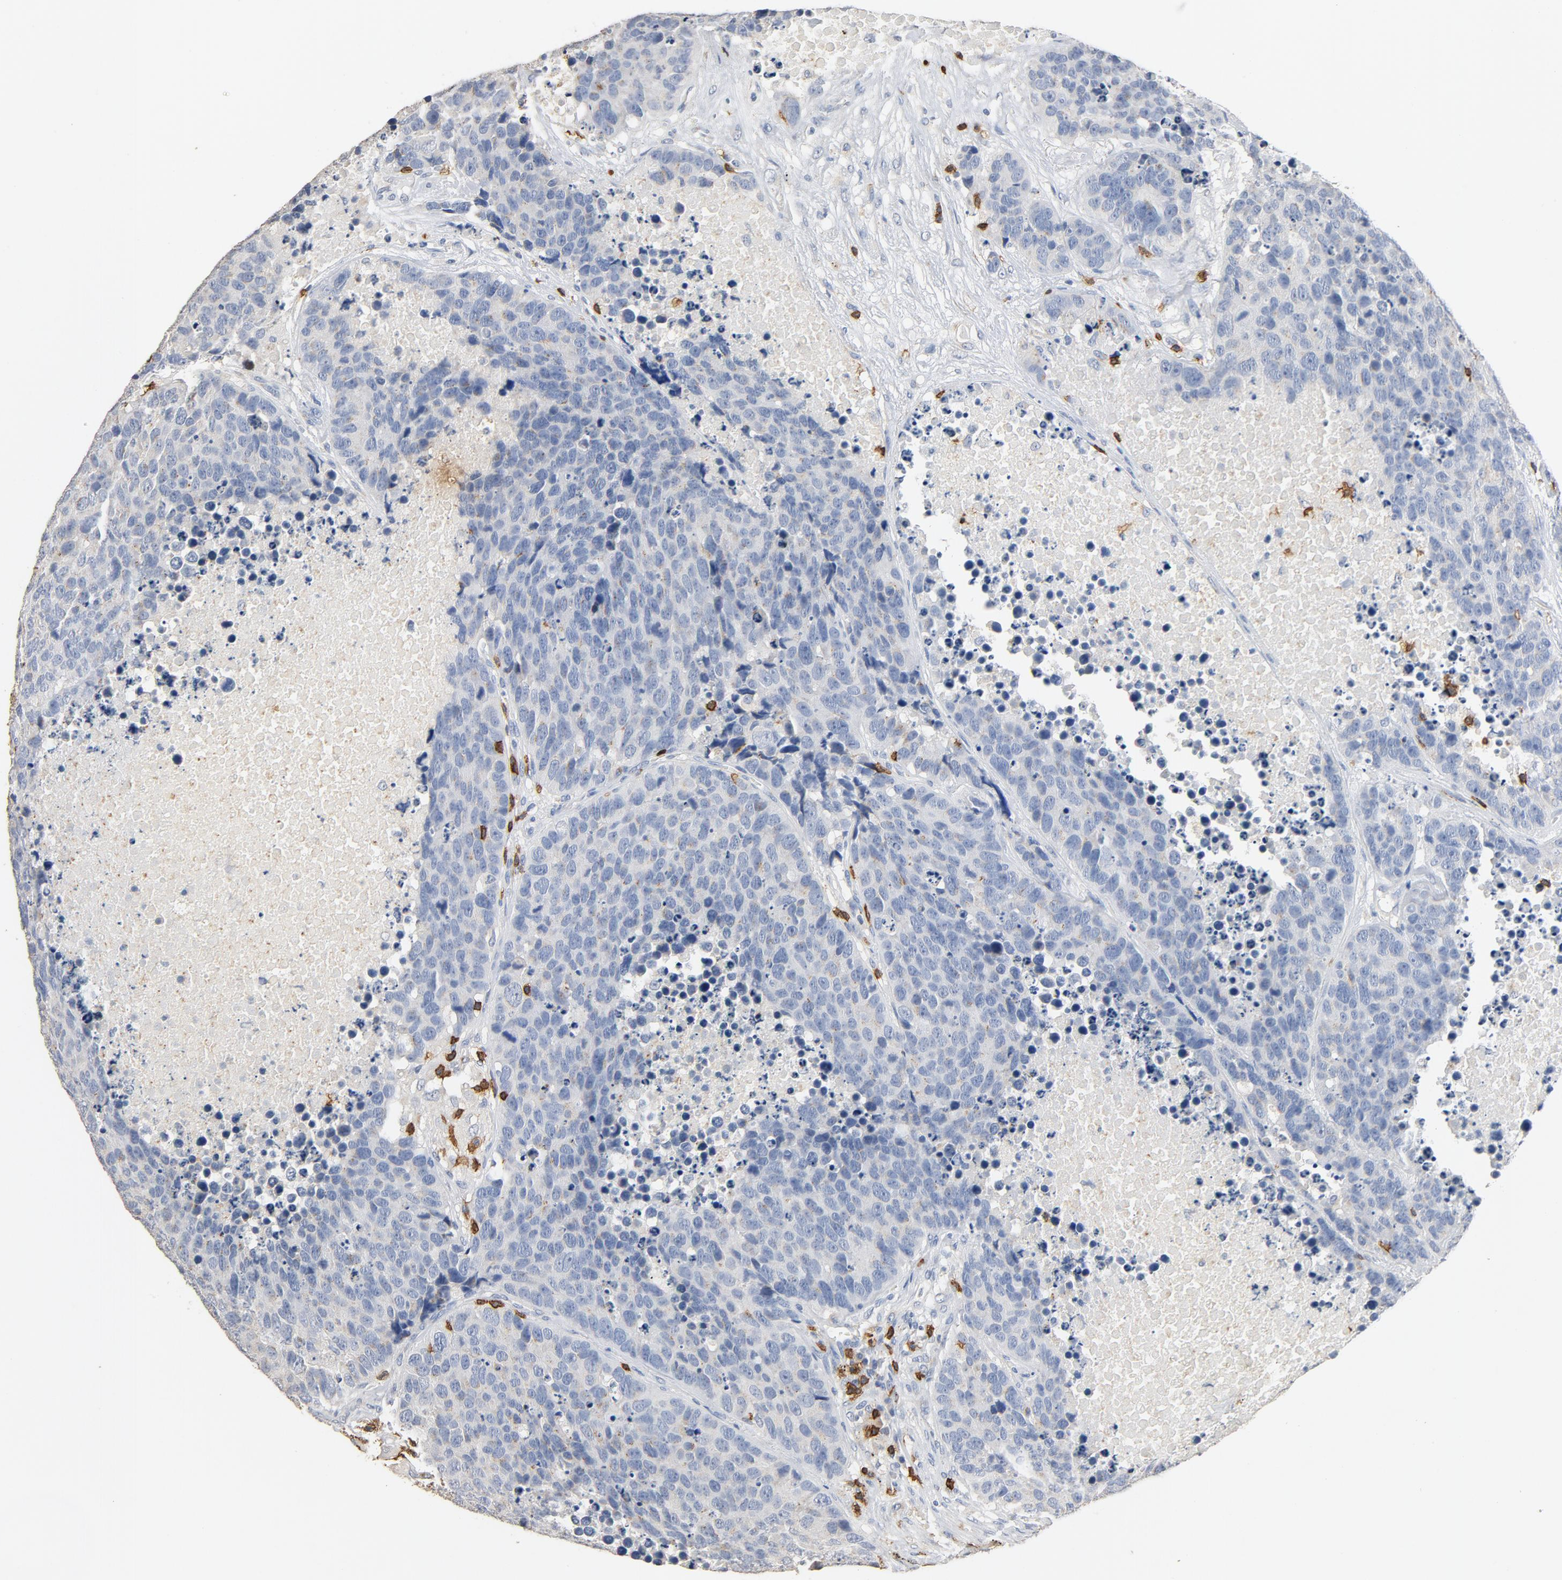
{"staining": {"intensity": "negative", "quantity": "none", "location": "none"}, "tissue": "carcinoid", "cell_type": "Tumor cells", "image_type": "cancer", "snomed": [{"axis": "morphology", "description": "Carcinoid, malignant, NOS"}, {"axis": "topography", "description": "Lung"}], "caption": "Carcinoid (malignant) was stained to show a protein in brown. There is no significant expression in tumor cells.", "gene": "CD247", "patient": {"sex": "male", "age": 60}}